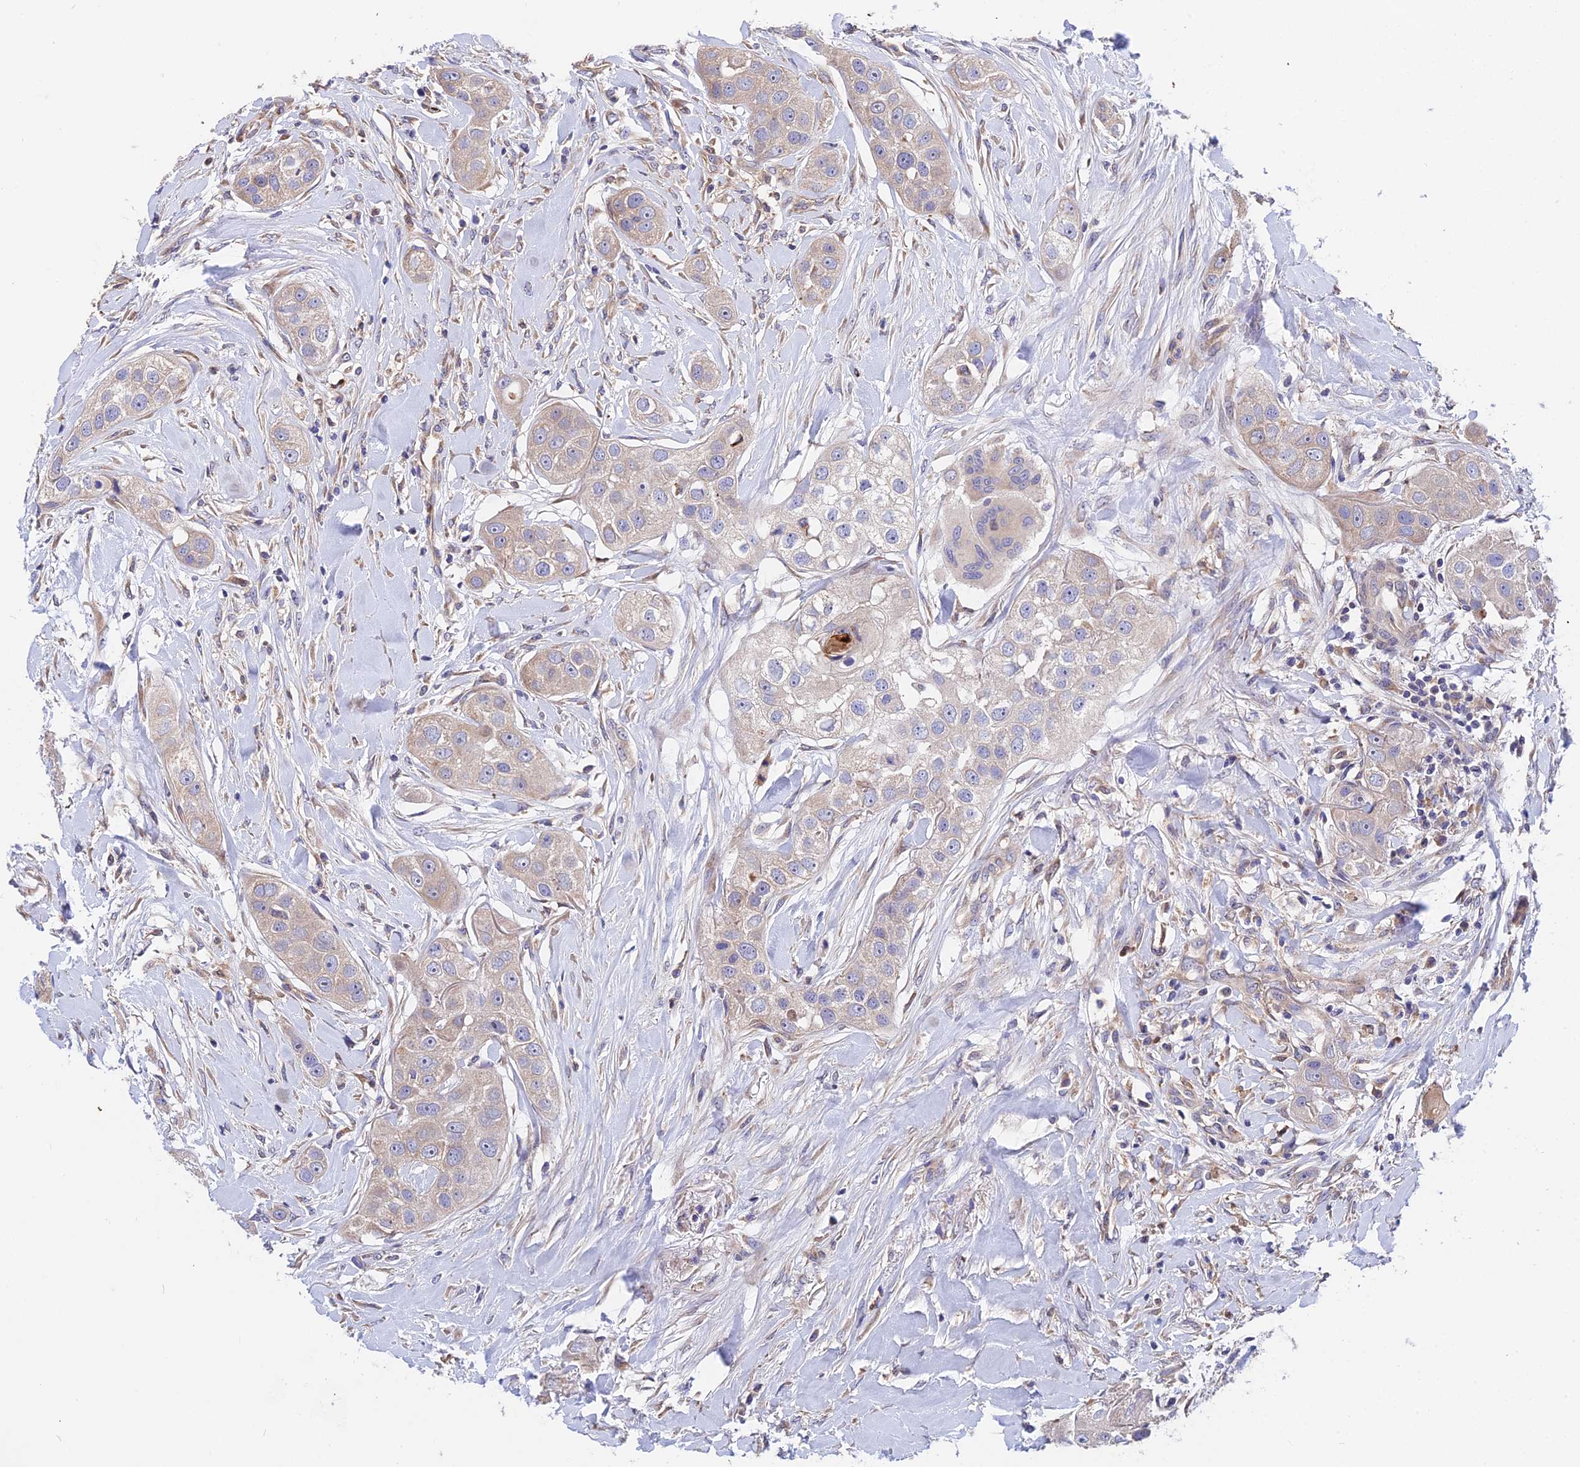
{"staining": {"intensity": "weak", "quantity": "<25%", "location": "cytoplasmic/membranous"}, "tissue": "head and neck cancer", "cell_type": "Tumor cells", "image_type": "cancer", "snomed": [{"axis": "morphology", "description": "Normal tissue, NOS"}, {"axis": "morphology", "description": "Squamous cell carcinoma, NOS"}, {"axis": "topography", "description": "Skeletal muscle"}, {"axis": "topography", "description": "Head-Neck"}], "caption": "IHC of human head and neck cancer exhibits no staining in tumor cells. (Brightfield microscopy of DAB immunohistochemistry at high magnification).", "gene": "CDC37L1", "patient": {"sex": "male", "age": 51}}